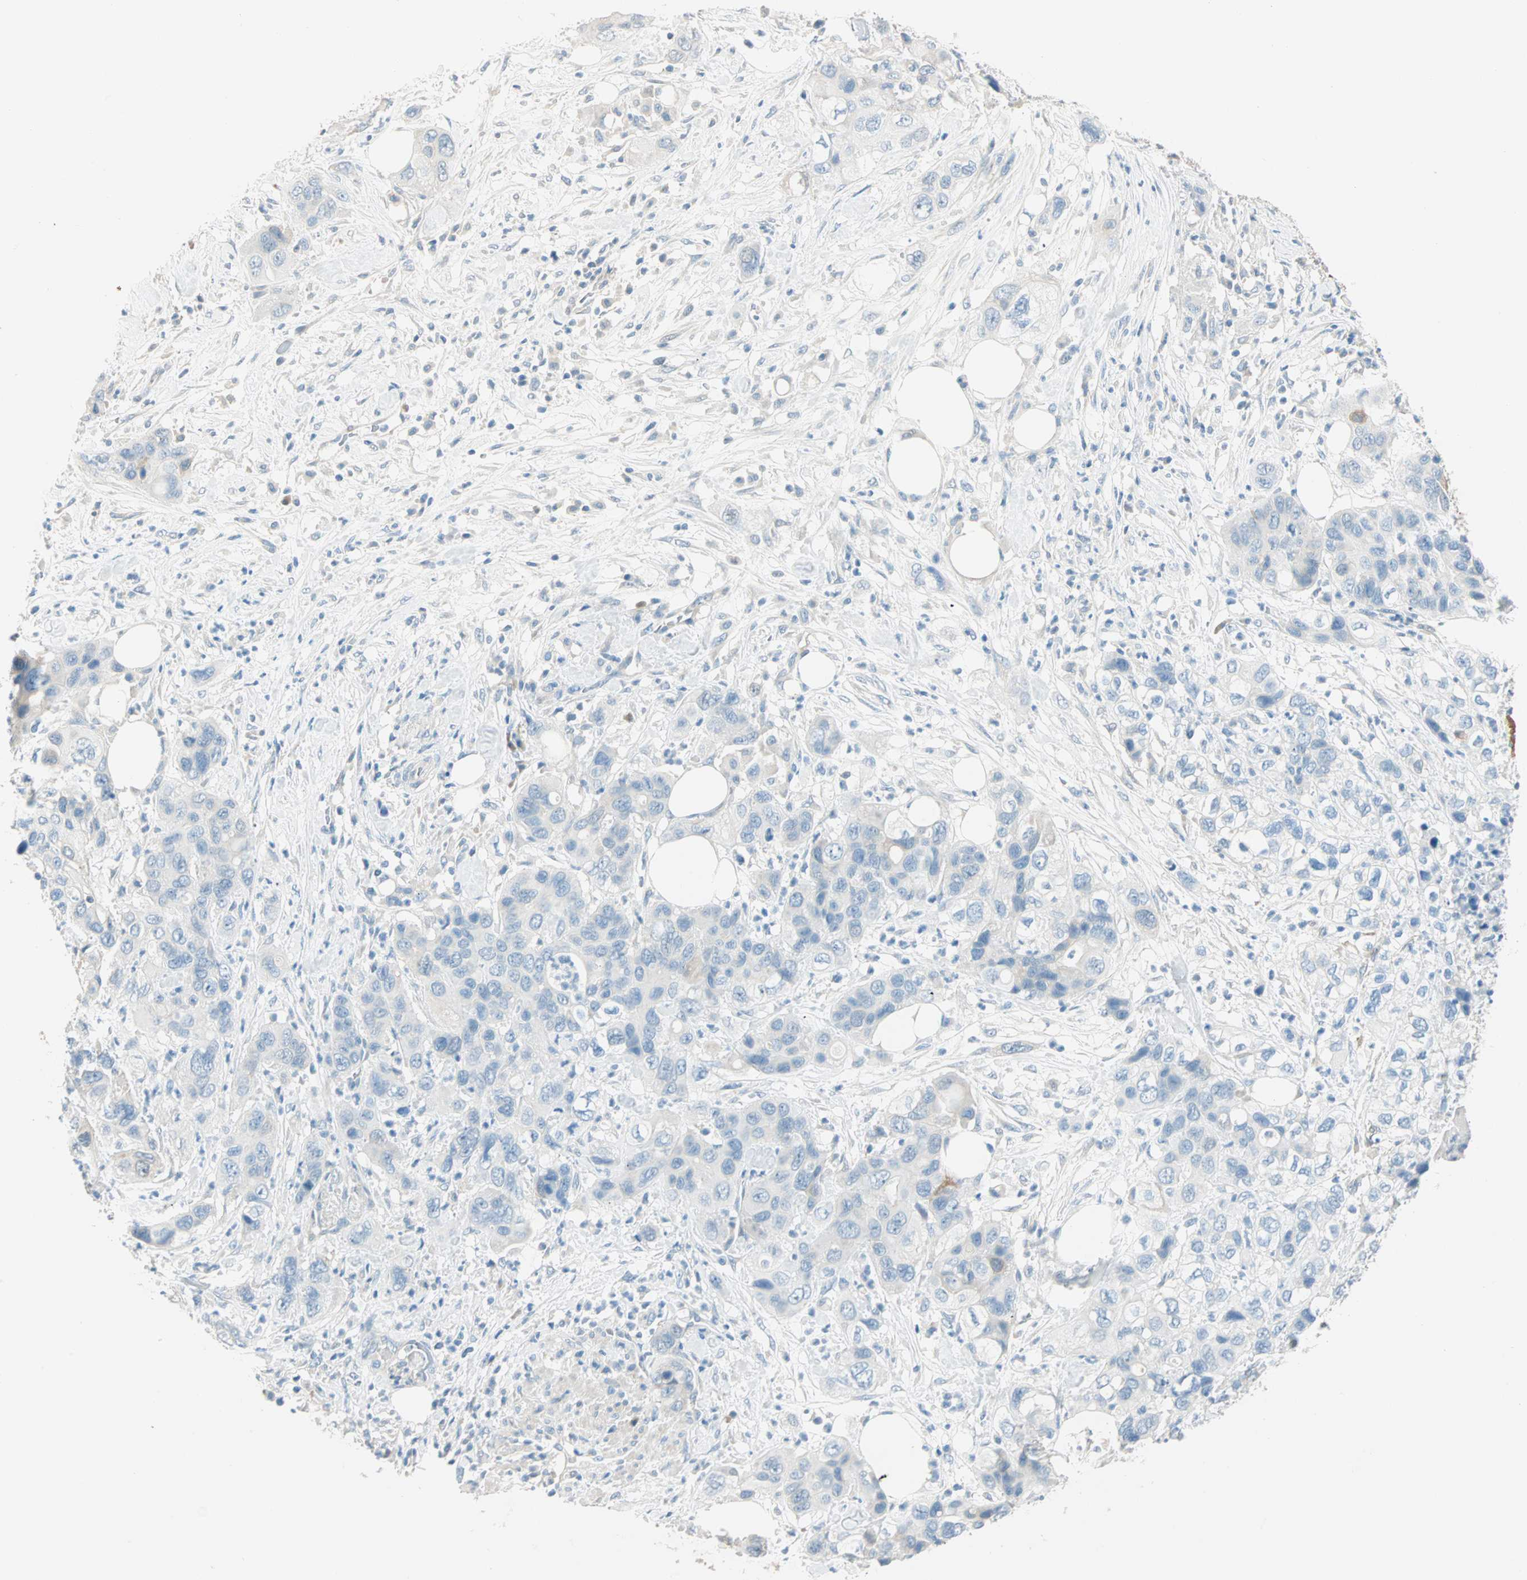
{"staining": {"intensity": "negative", "quantity": "none", "location": "none"}, "tissue": "pancreatic cancer", "cell_type": "Tumor cells", "image_type": "cancer", "snomed": [{"axis": "morphology", "description": "Adenocarcinoma, NOS"}, {"axis": "topography", "description": "Pancreas"}], "caption": "Tumor cells are negative for protein expression in human pancreatic adenocarcinoma. (Immunohistochemistry, brightfield microscopy, high magnification).", "gene": "ATF6", "patient": {"sex": "female", "age": 71}}